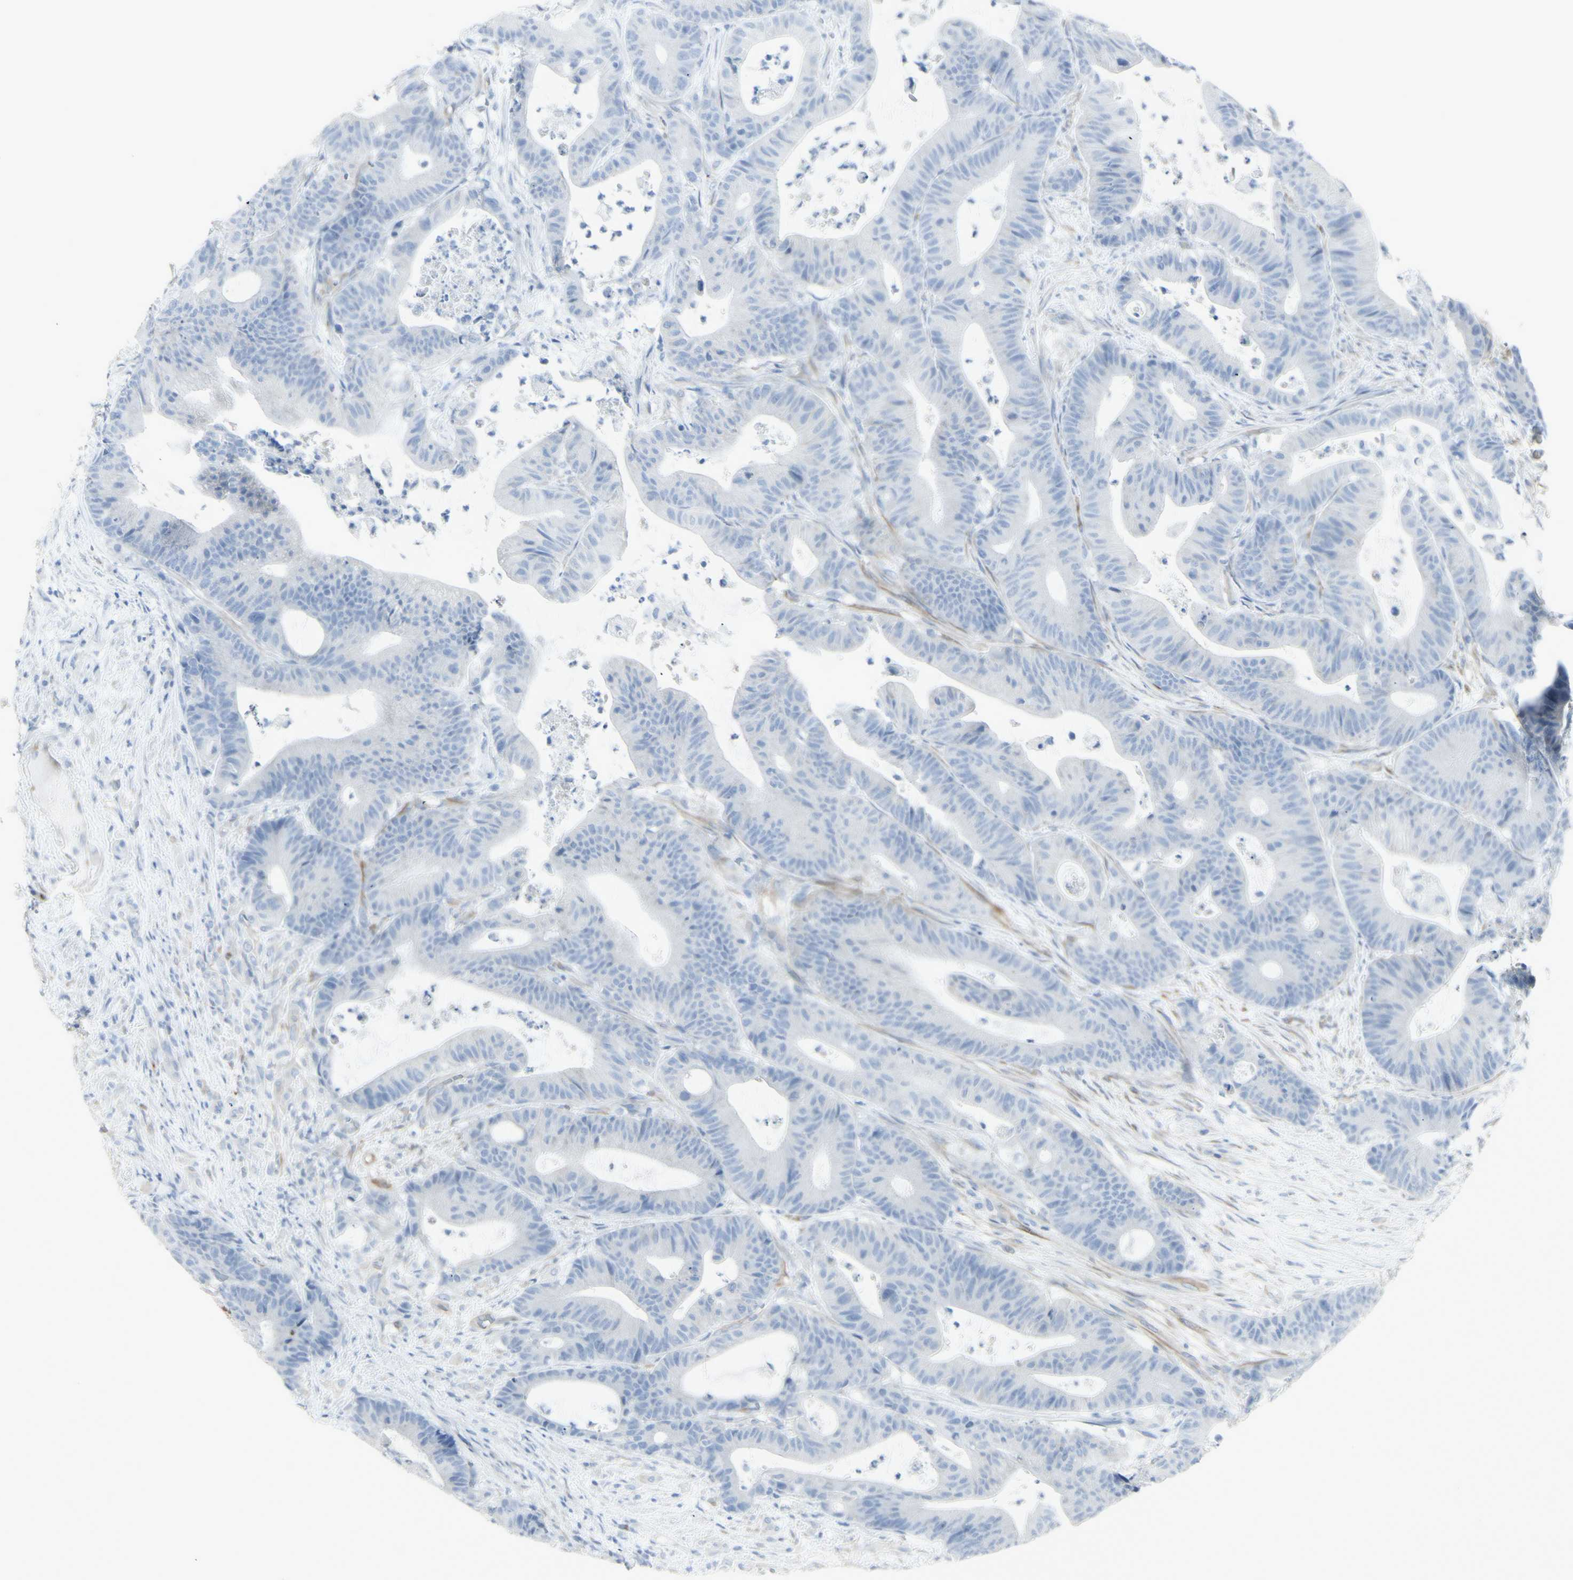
{"staining": {"intensity": "negative", "quantity": "none", "location": "none"}, "tissue": "colorectal cancer", "cell_type": "Tumor cells", "image_type": "cancer", "snomed": [{"axis": "morphology", "description": "Adenocarcinoma, NOS"}, {"axis": "topography", "description": "Colon"}], "caption": "An immunohistochemistry histopathology image of colorectal adenocarcinoma is shown. There is no staining in tumor cells of colorectal adenocarcinoma. The staining is performed using DAB brown chromogen with nuclei counter-stained in using hematoxylin.", "gene": "ENSG00000198211", "patient": {"sex": "female", "age": 84}}